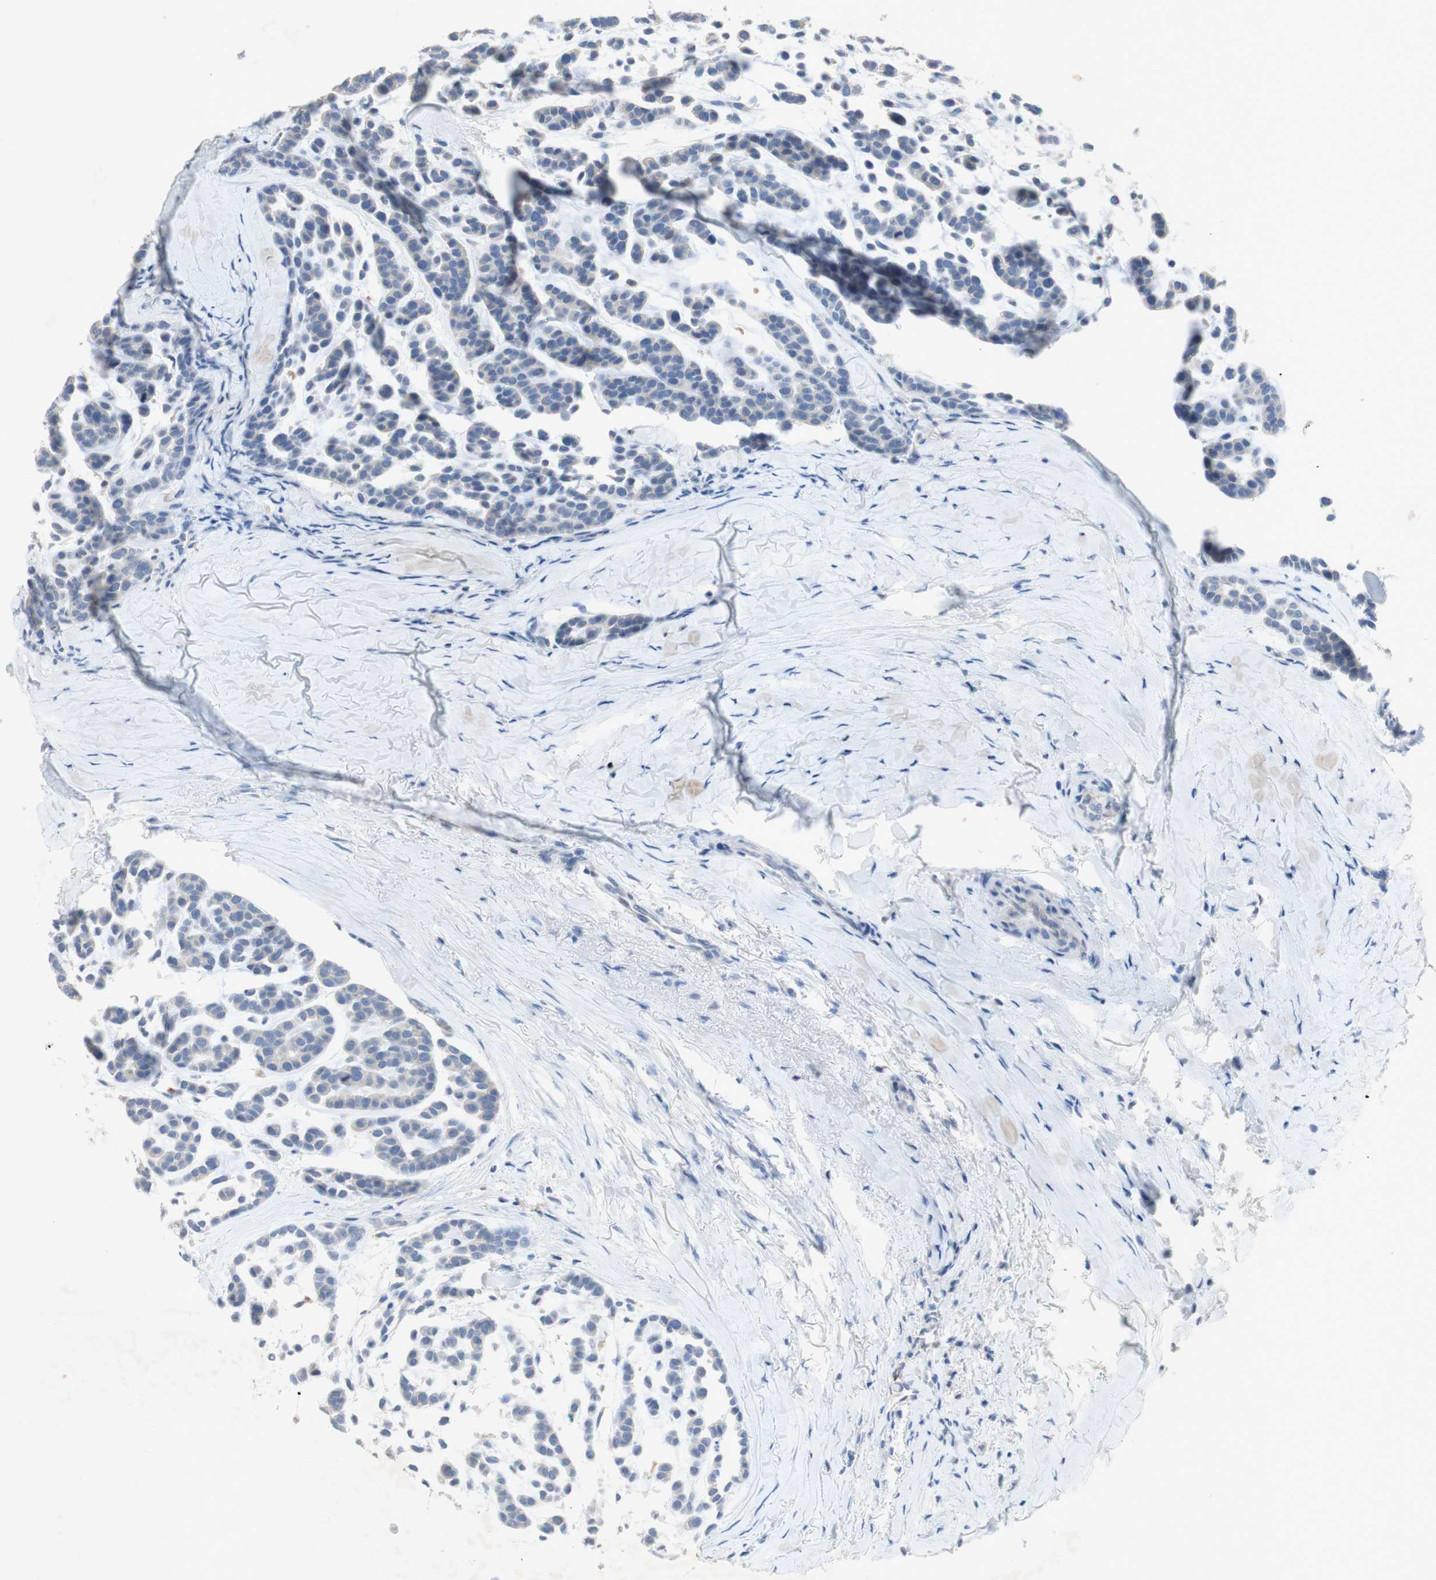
{"staining": {"intensity": "negative", "quantity": "none", "location": "none"}, "tissue": "head and neck cancer", "cell_type": "Tumor cells", "image_type": "cancer", "snomed": [{"axis": "morphology", "description": "Adenocarcinoma, NOS"}, {"axis": "morphology", "description": "Adenoma, NOS"}, {"axis": "topography", "description": "Head-Neck"}], "caption": "This is an immunohistochemistry (IHC) photomicrograph of human head and neck adenoma. There is no staining in tumor cells.", "gene": "EPO", "patient": {"sex": "female", "age": 55}}